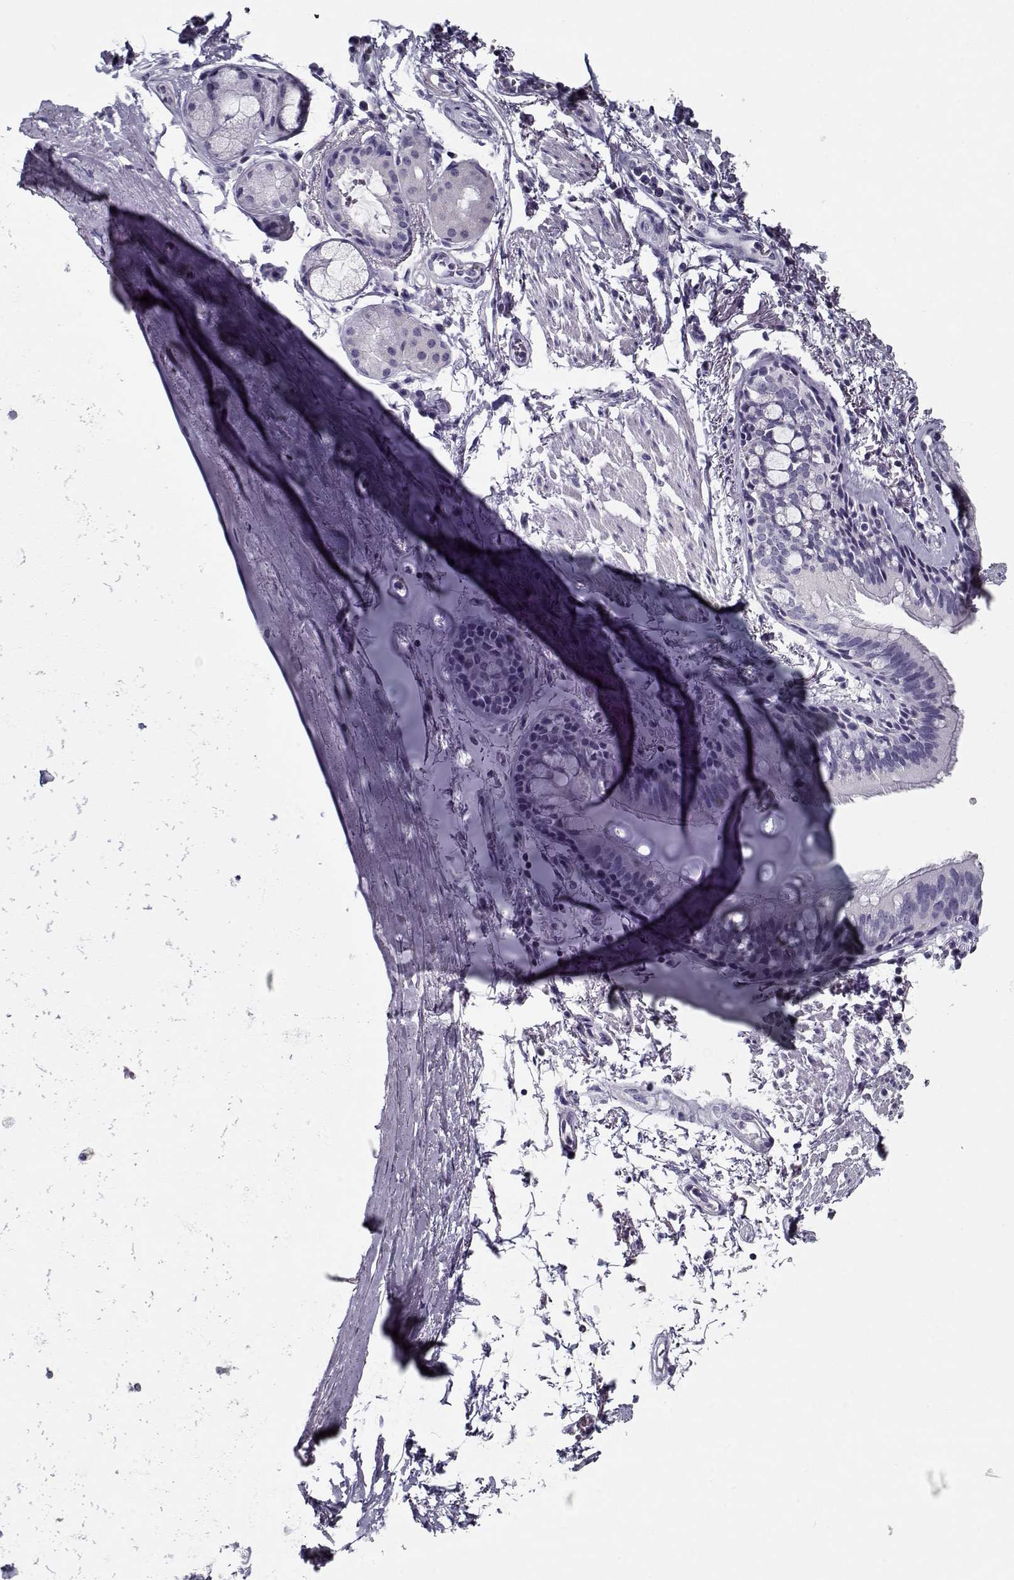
{"staining": {"intensity": "negative", "quantity": "none", "location": "none"}, "tissue": "bronchus", "cell_type": "Respiratory epithelial cells", "image_type": "normal", "snomed": [{"axis": "morphology", "description": "Normal tissue, NOS"}, {"axis": "topography", "description": "Lymph node"}, {"axis": "topography", "description": "Bronchus"}], "caption": "IHC of unremarkable human bronchus exhibits no positivity in respiratory epithelial cells.", "gene": "RNF32", "patient": {"sex": "female", "age": 70}}